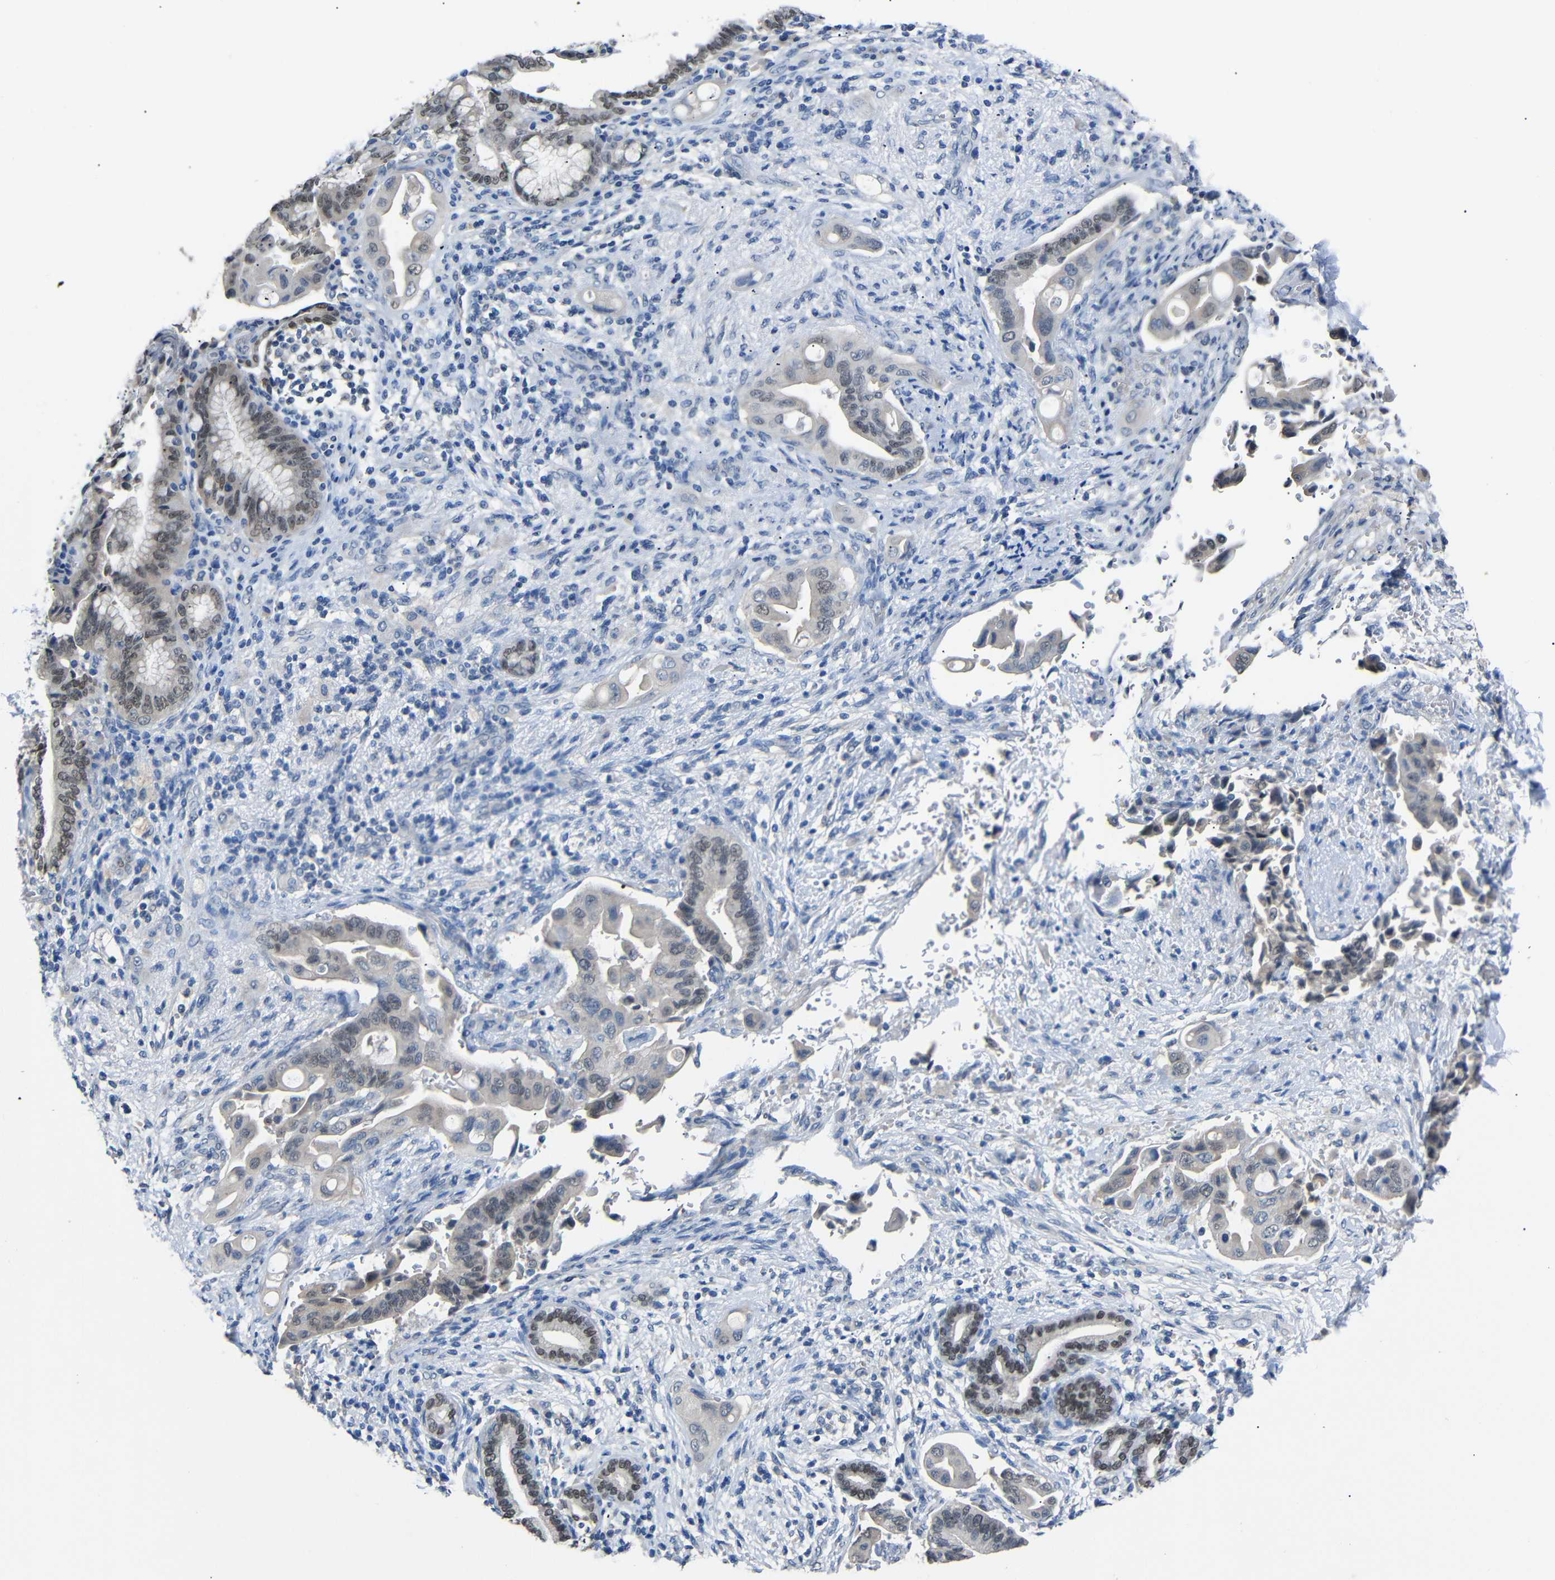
{"staining": {"intensity": "moderate", "quantity": "25%-75%", "location": "nuclear"}, "tissue": "liver cancer", "cell_type": "Tumor cells", "image_type": "cancer", "snomed": [{"axis": "morphology", "description": "Cholangiocarcinoma"}, {"axis": "topography", "description": "Liver"}], "caption": "Moderate nuclear positivity is appreciated in approximately 25%-75% of tumor cells in liver cancer.", "gene": "HNF1A", "patient": {"sex": "female", "age": 61}}